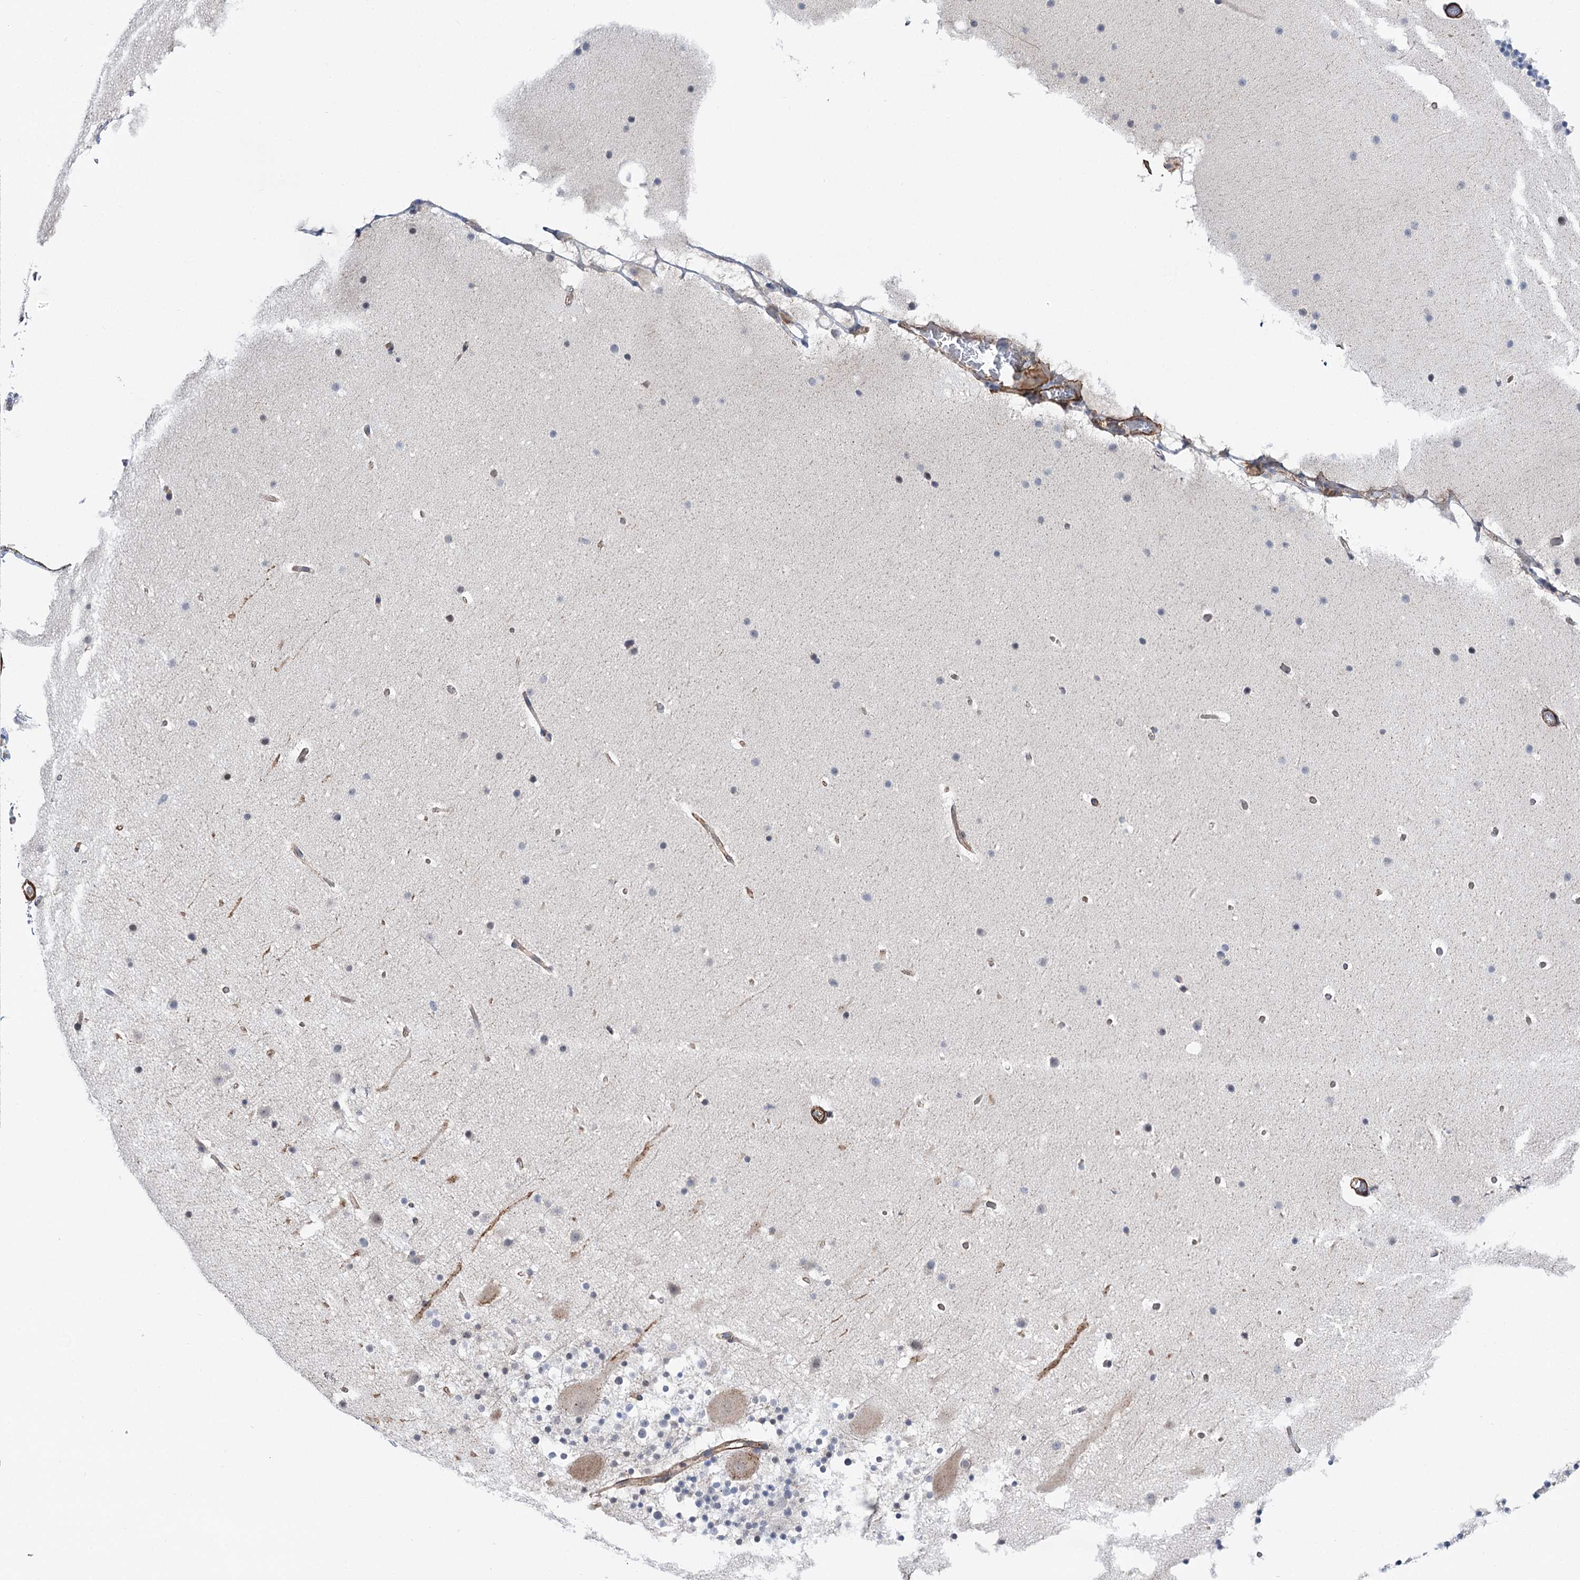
{"staining": {"intensity": "negative", "quantity": "none", "location": "none"}, "tissue": "cerebellum", "cell_type": "Cells in granular layer", "image_type": "normal", "snomed": [{"axis": "morphology", "description": "Normal tissue, NOS"}, {"axis": "topography", "description": "Cerebellum"}], "caption": "High power microscopy histopathology image of an immunohistochemistry (IHC) micrograph of benign cerebellum, revealing no significant expression in cells in granular layer.", "gene": "WASHC3", "patient": {"sex": "male", "age": 57}}